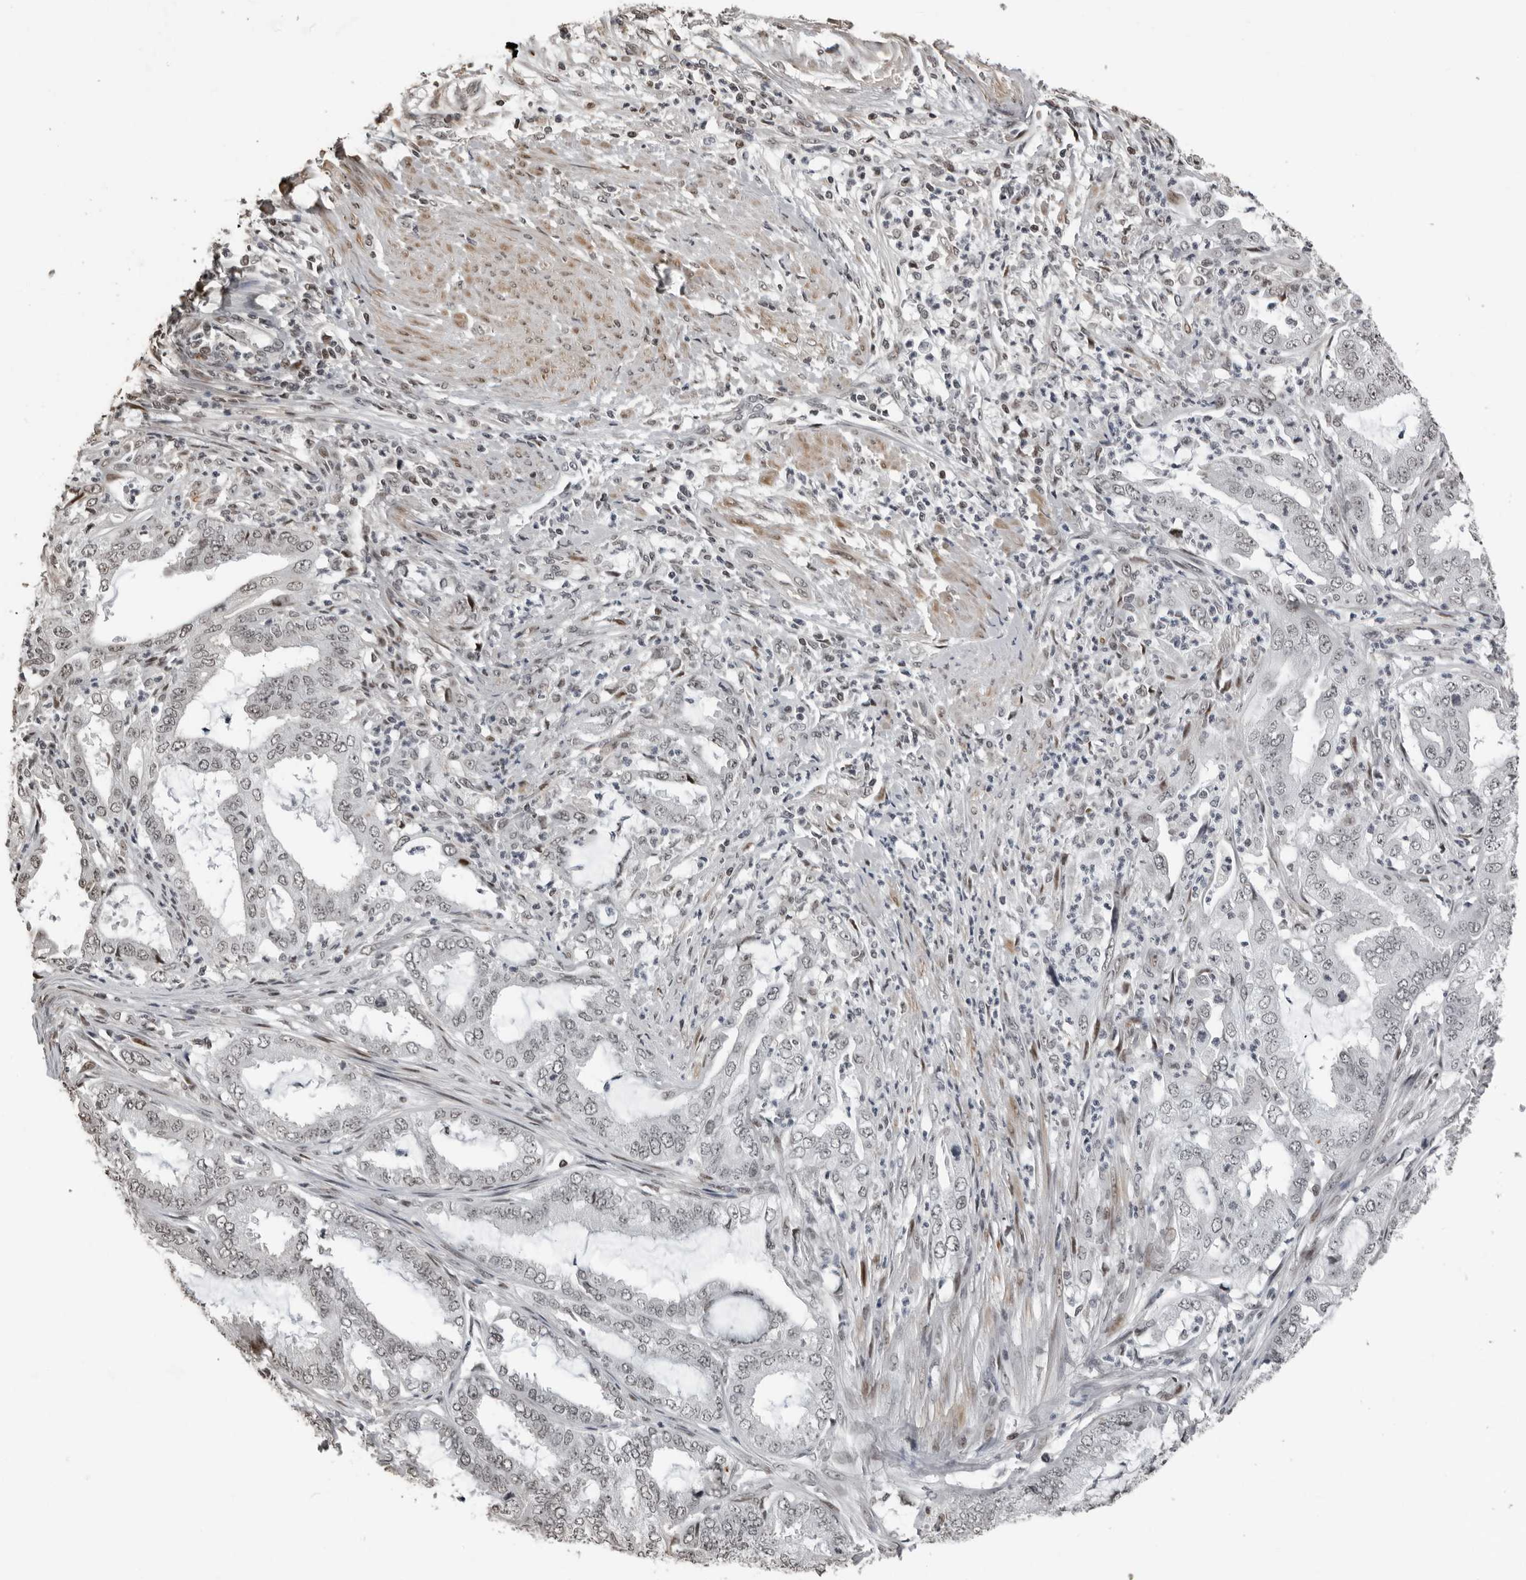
{"staining": {"intensity": "weak", "quantity": "<25%", "location": "nuclear"}, "tissue": "endometrial cancer", "cell_type": "Tumor cells", "image_type": "cancer", "snomed": [{"axis": "morphology", "description": "Adenocarcinoma, NOS"}, {"axis": "topography", "description": "Endometrium"}], "caption": "Endometrial cancer stained for a protein using immunohistochemistry (IHC) reveals no positivity tumor cells.", "gene": "ORC1", "patient": {"sex": "female", "age": 51}}